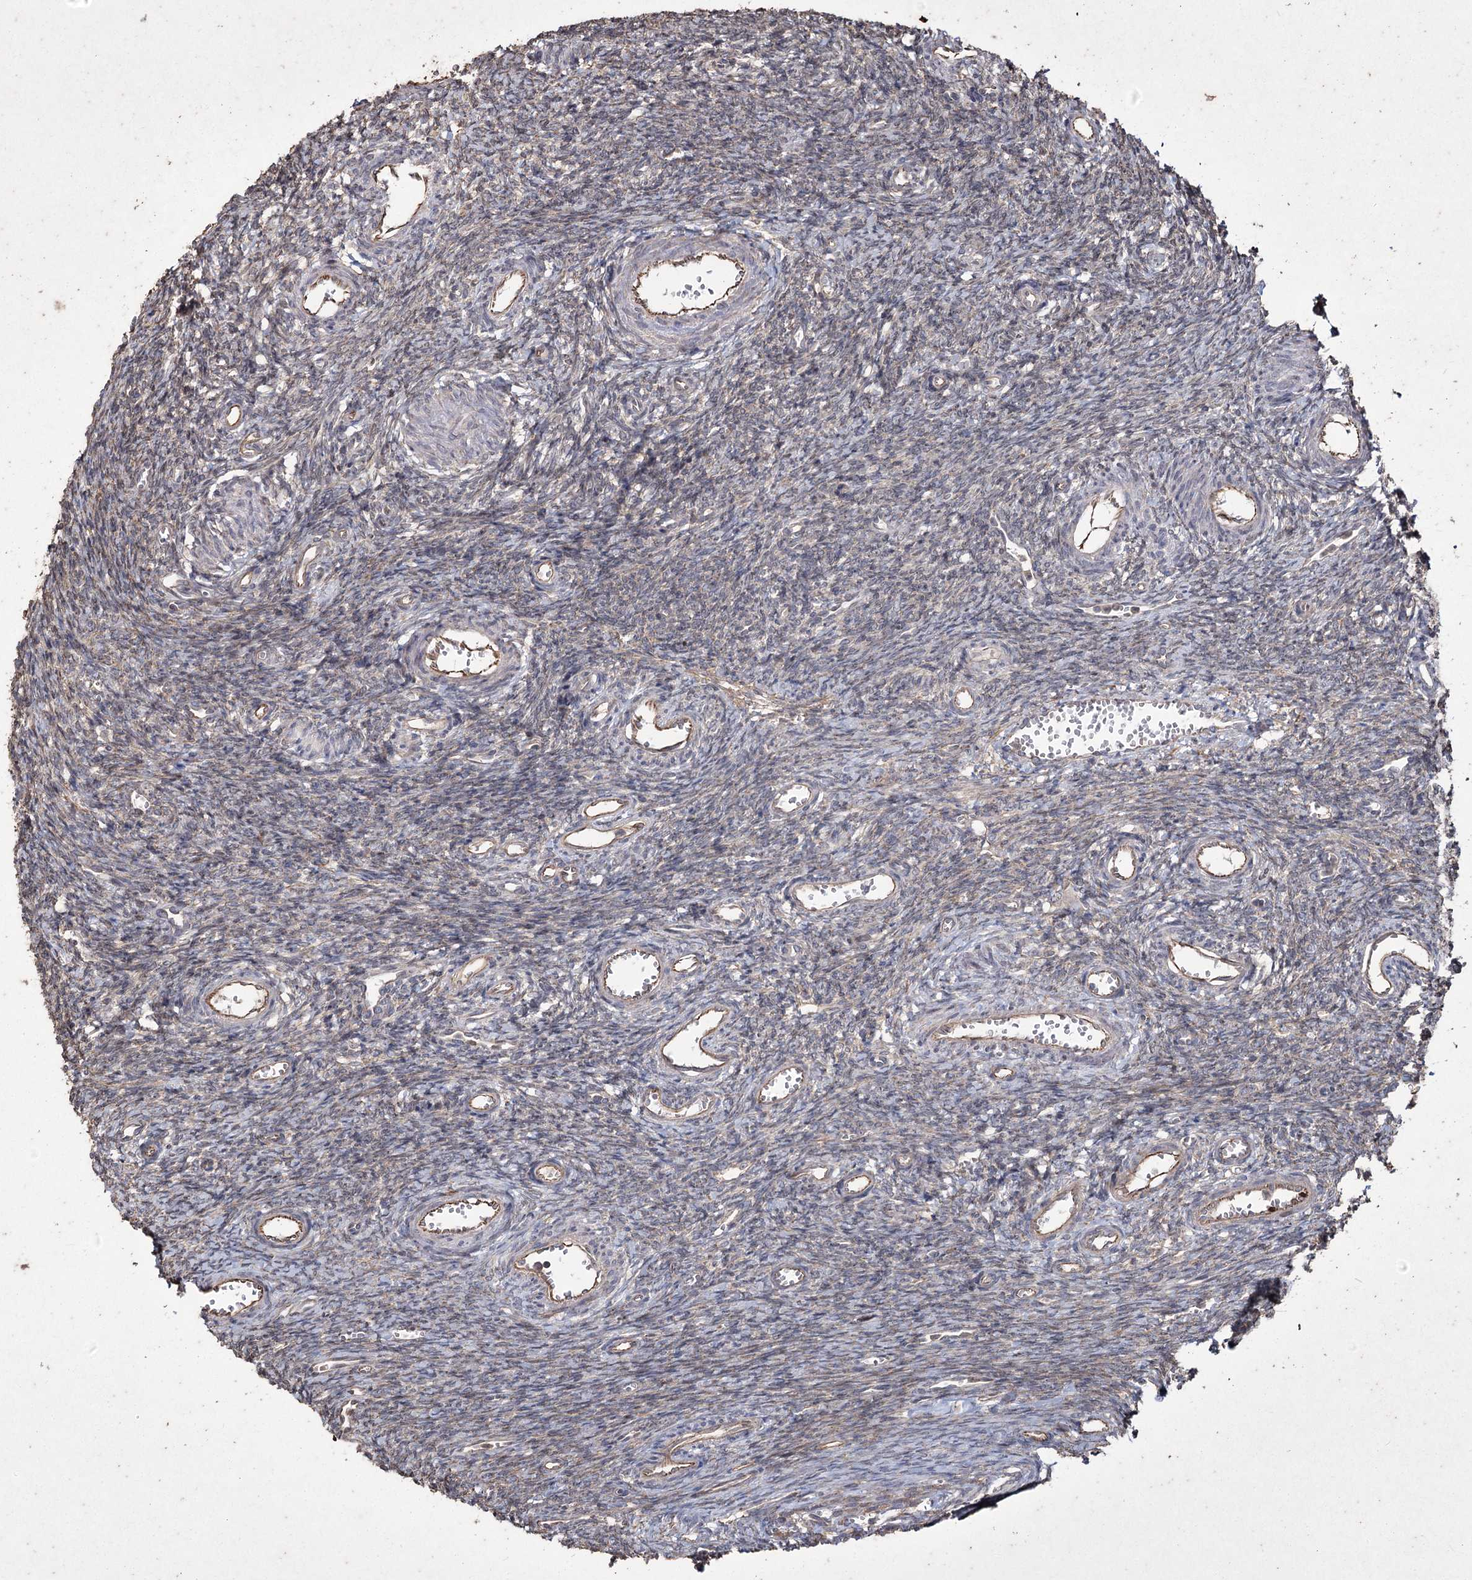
{"staining": {"intensity": "negative", "quantity": "none", "location": "none"}, "tissue": "ovary", "cell_type": "Ovarian stroma cells", "image_type": "normal", "snomed": [{"axis": "morphology", "description": "Normal tissue, NOS"}, {"axis": "topography", "description": "Ovary"}], "caption": "Unremarkable ovary was stained to show a protein in brown. There is no significant expression in ovarian stroma cells. (IHC, brightfield microscopy, high magnification).", "gene": "PRC1", "patient": {"sex": "female", "age": 39}}